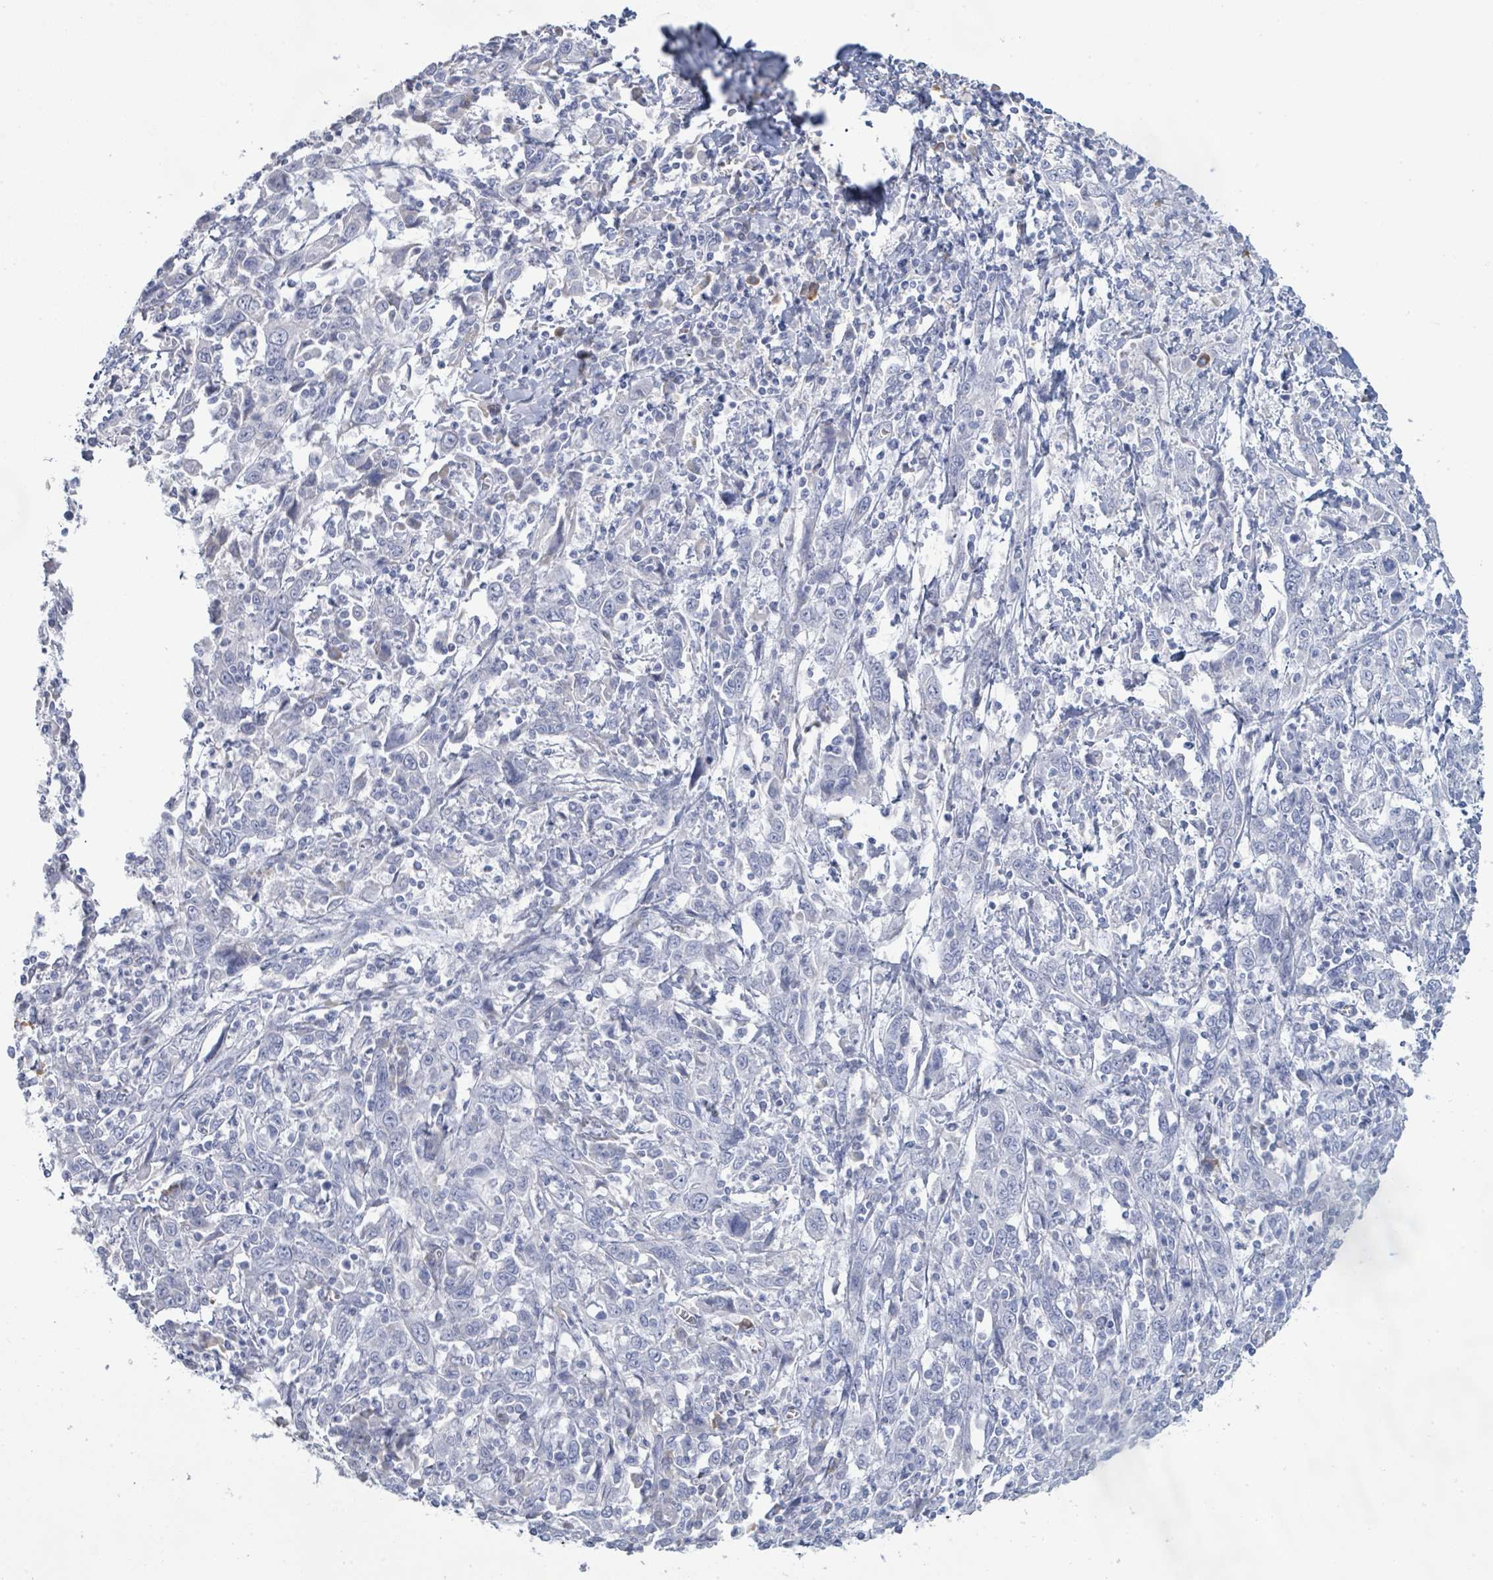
{"staining": {"intensity": "negative", "quantity": "none", "location": "none"}, "tissue": "cervical cancer", "cell_type": "Tumor cells", "image_type": "cancer", "snomed": [{"axis": "morphology", "description": "Squamous cell carcinoma, NOS"}, {"axis": "topography", "description": "Cervix"}], "caption": "Protein analysis of squamous cell carcinoma (cervical) shows no significant staining in tumor cells. (DAB IHC, high magnification).", "gene": "PGA3", "patient": {"sex": "female", "age": 46}}